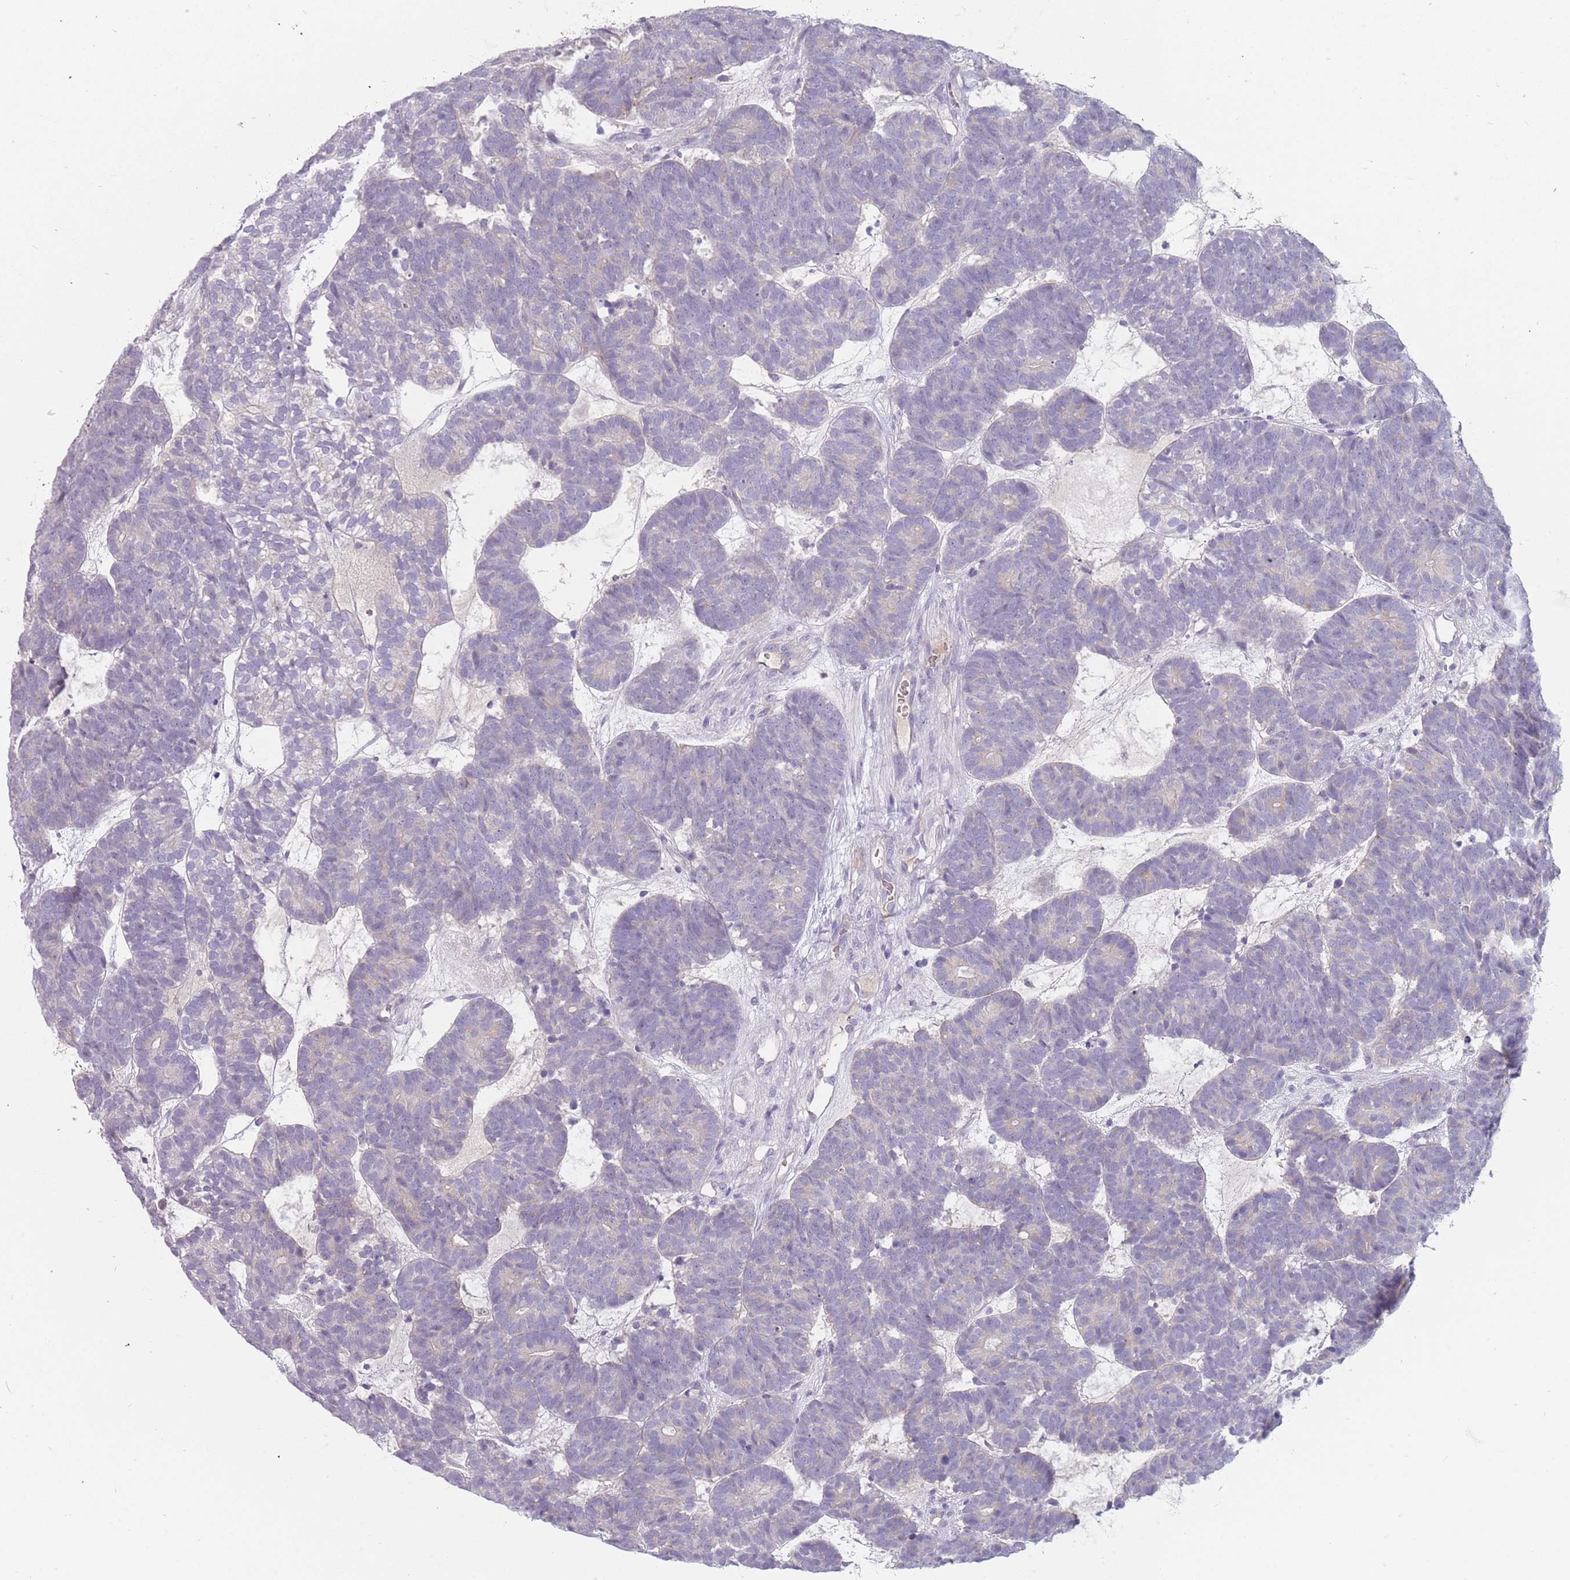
{"staining": {"intensity": "negative", "quantity": "none", "location": "none"}, "tissue": "head and neck cancer", "cell_type": "Tumor cells", "image_type": "cancer", "snomed": [{"axis": "morphology", "description": "Adenocarcinoma, NOS"}, {"axis": "topography", "description": "Head-Neck"}], "caption": "This is an immunohistochemistry (IHC) histopathology image of human head and neck cancer (adenocarcinoma). There is no expression in tumor cells.", "gene": "DDX4", "patient": {"sex": "female", "age": 81}}